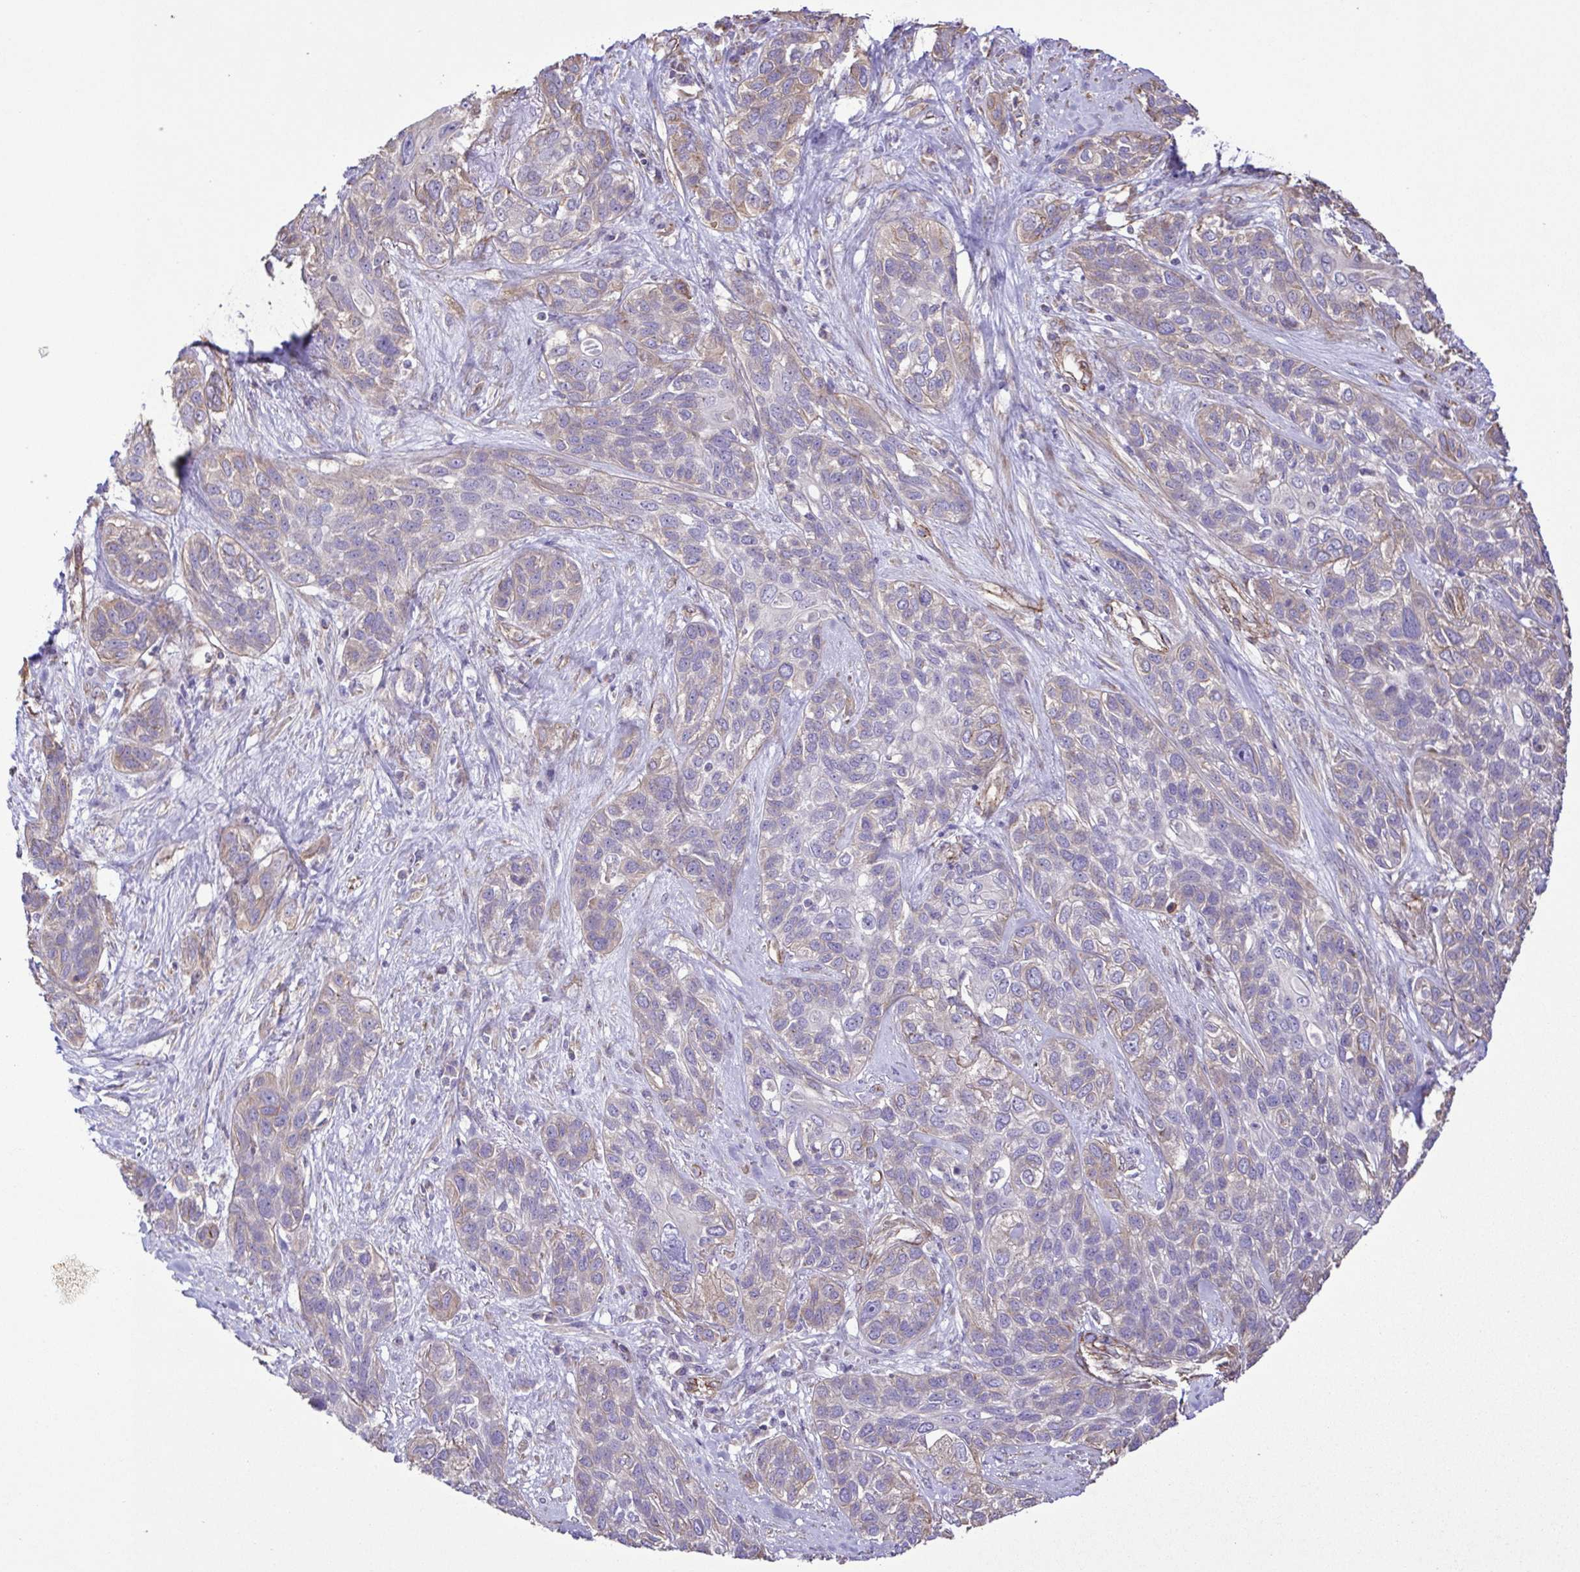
{"staining": {"intensity": "weak", "quantity": "<25%", "location": "cytoplasmic/membranous"}, "tissue": "lung cancer", "cell_type": "Tumor cells", "image_type": "cancer", "snomed": [{"axis": "morphology", "description": "Squamous cell carcinoma, NOS"}, {"axis": "topography", "description": "Lung"}], "caption": "Protein analysis of lung squamous cell carcinoma exhibits no significant staining in tumor cells. (Brightfield microscopy of DAB IHC at high magnification).", "gene": "FLT1", "patient": {"sex": "female", "age": 70}}